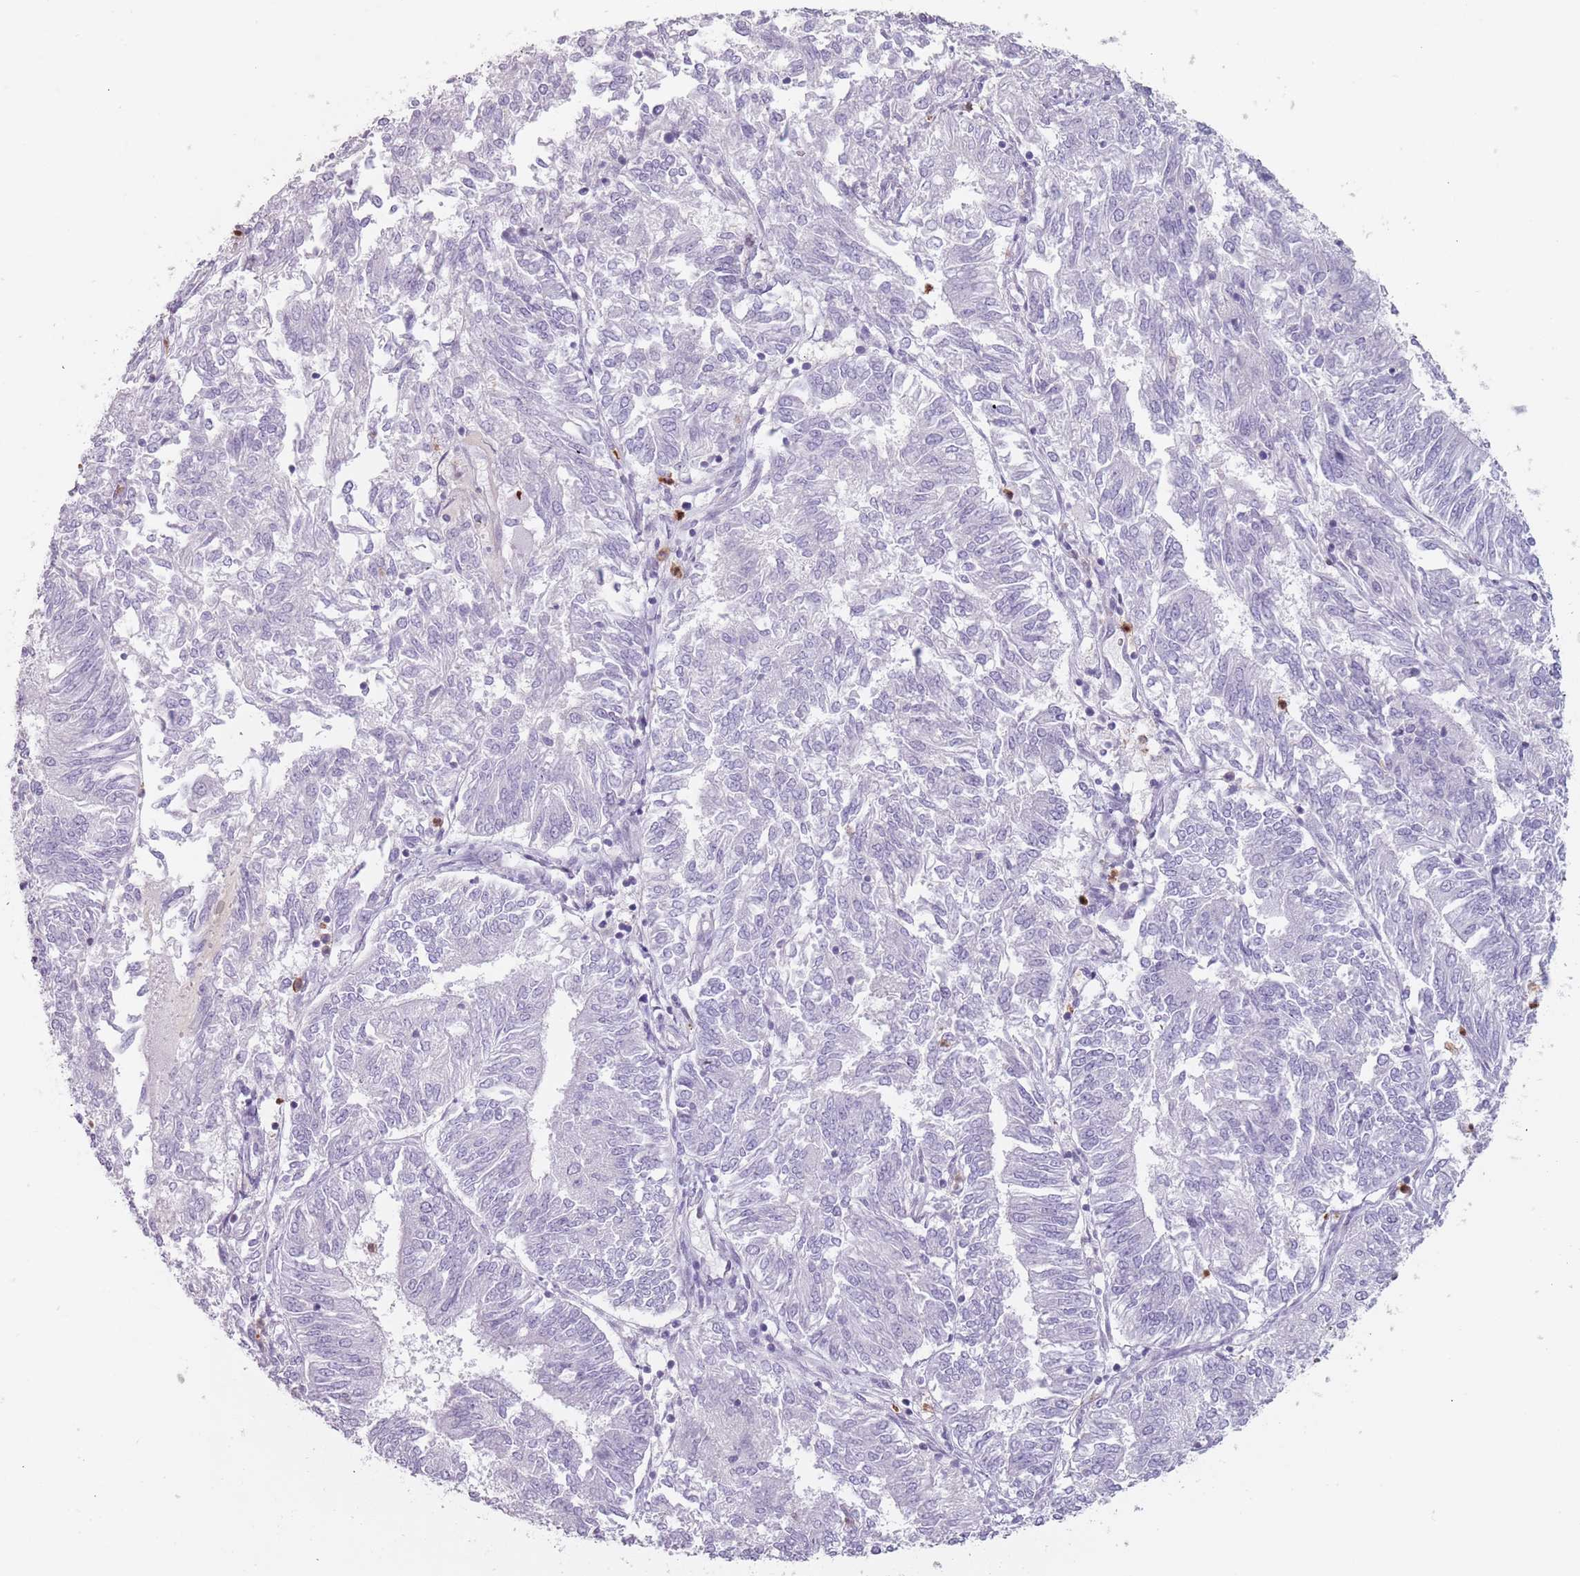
{"staining": {"intensity": "negative", "quantity": "none", "location": "none"}, "tissue": "endometrial cancer", "cell_type": "Tumor cells", "image_type": "cancer", "snomed": [{"axis": "morphology", "description": "Adenocarcinoma, NOS"}, {"axis": "topography", "description": "Endometrium"}], "caption": "Tumor cells are negative for protein expression in human endometrial adenocarcinoma. (Brightfield microscopy of DAB (3,3'-diaminobenzidine) immunohistochemistry at high magnification).", "gene": "ZNF584", "patient": {"sex": "female", "age": 58}}